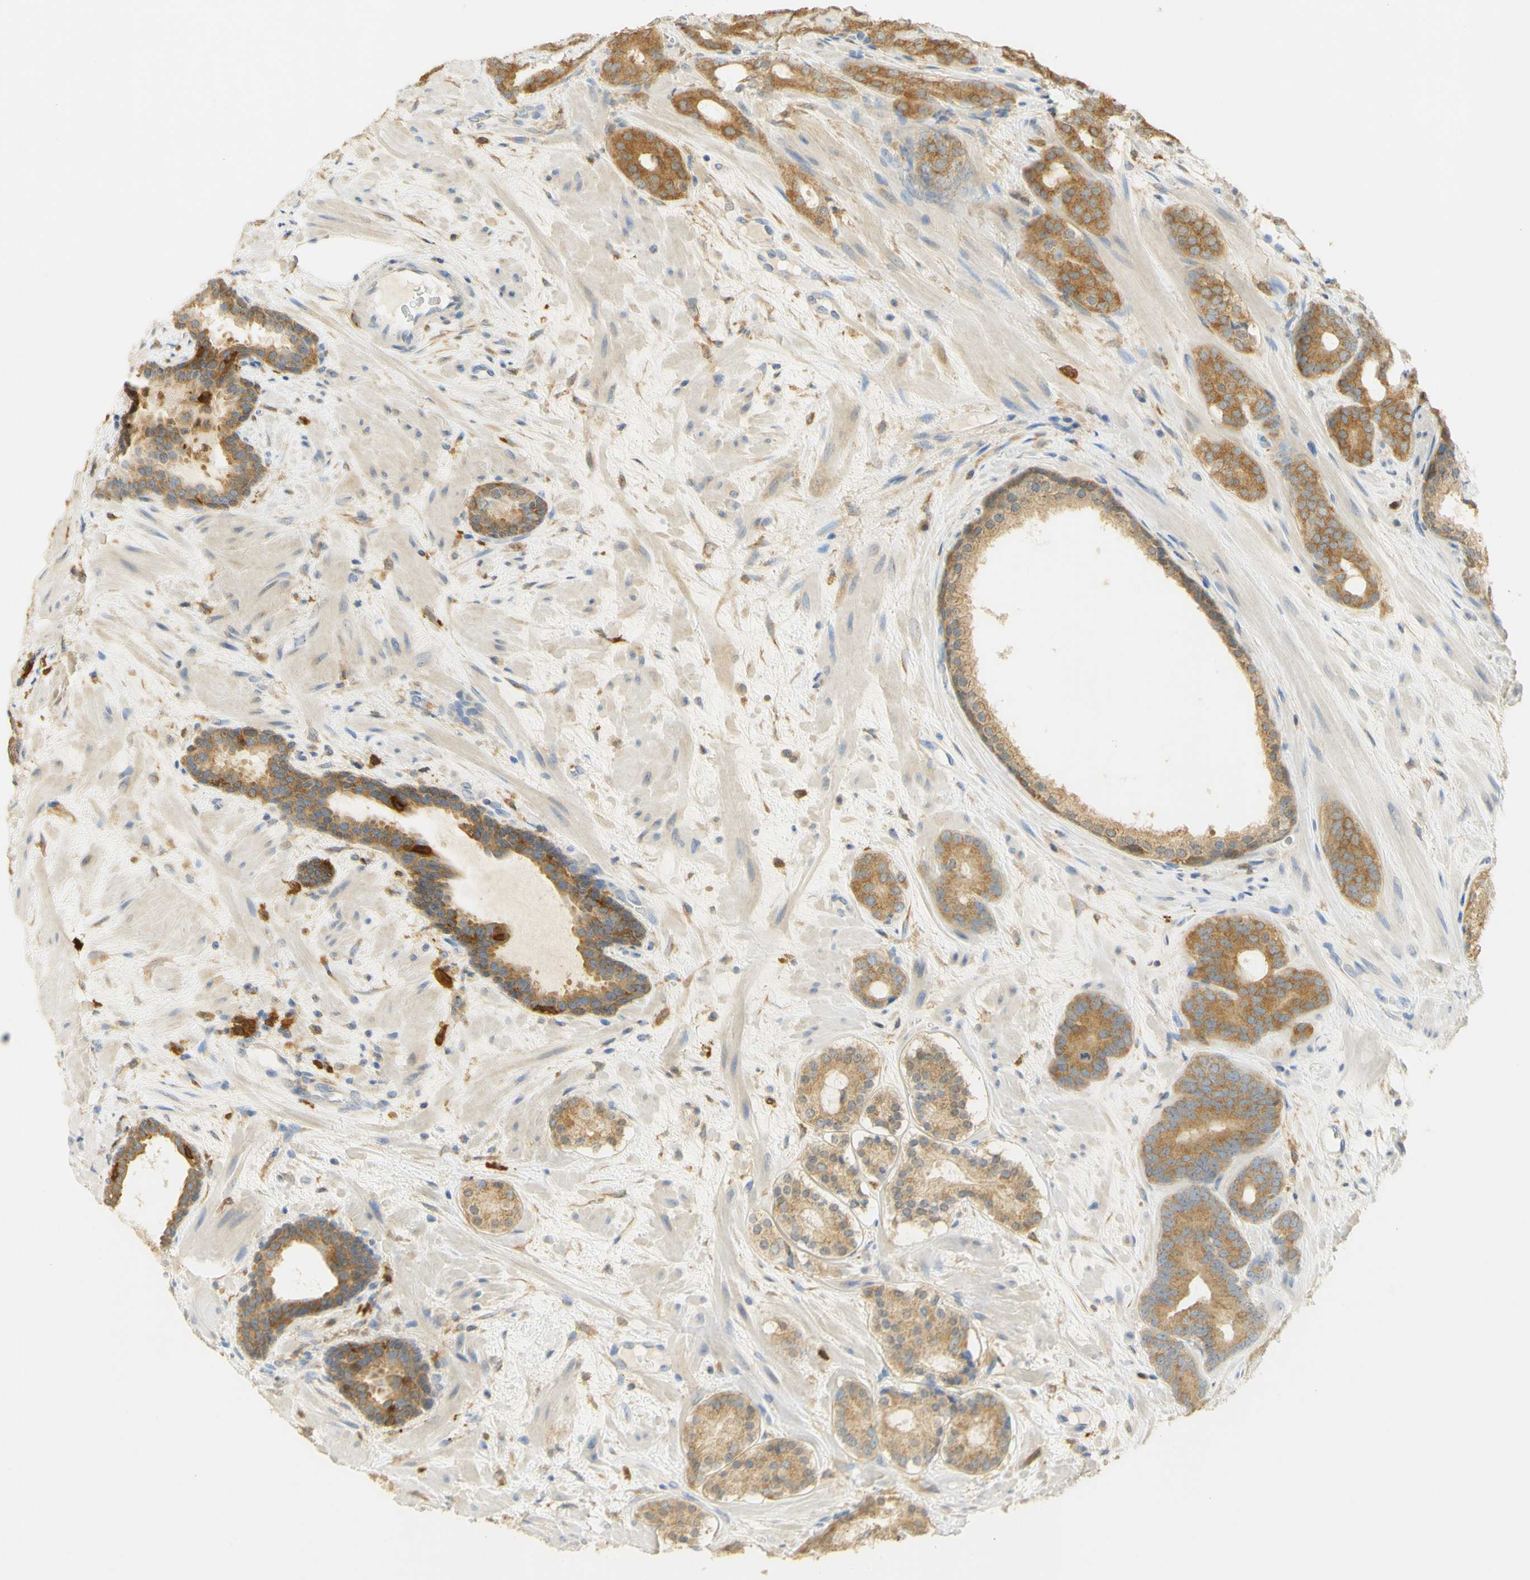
{"staining": {"intensity": "moderate", "quantity": ">75%", "location": "cytoplasmic/membranous"}, "tissue": "prostate cancer", "cell_type": "Tumor cells", "image_type": "cancer", "snomed": [{"axis": "morphology", "description": "Adenocarcinoma, Low grade"}, {"axis": "topography", "description": "Prostate"}], "caption": "Immunohistochemical staining of human prostate cancer shows moderate cytoplasmic/membranous protein expression in approximately >75% of tumor cells. The protein is stained brown, and the nuclei are stained in blue (DAB (3,3'-diaminobenzidine) IHC with brightfield microscopy, high magnification).", "gene": "PAK1", "patient": {"sex": "male", "age": 63}}